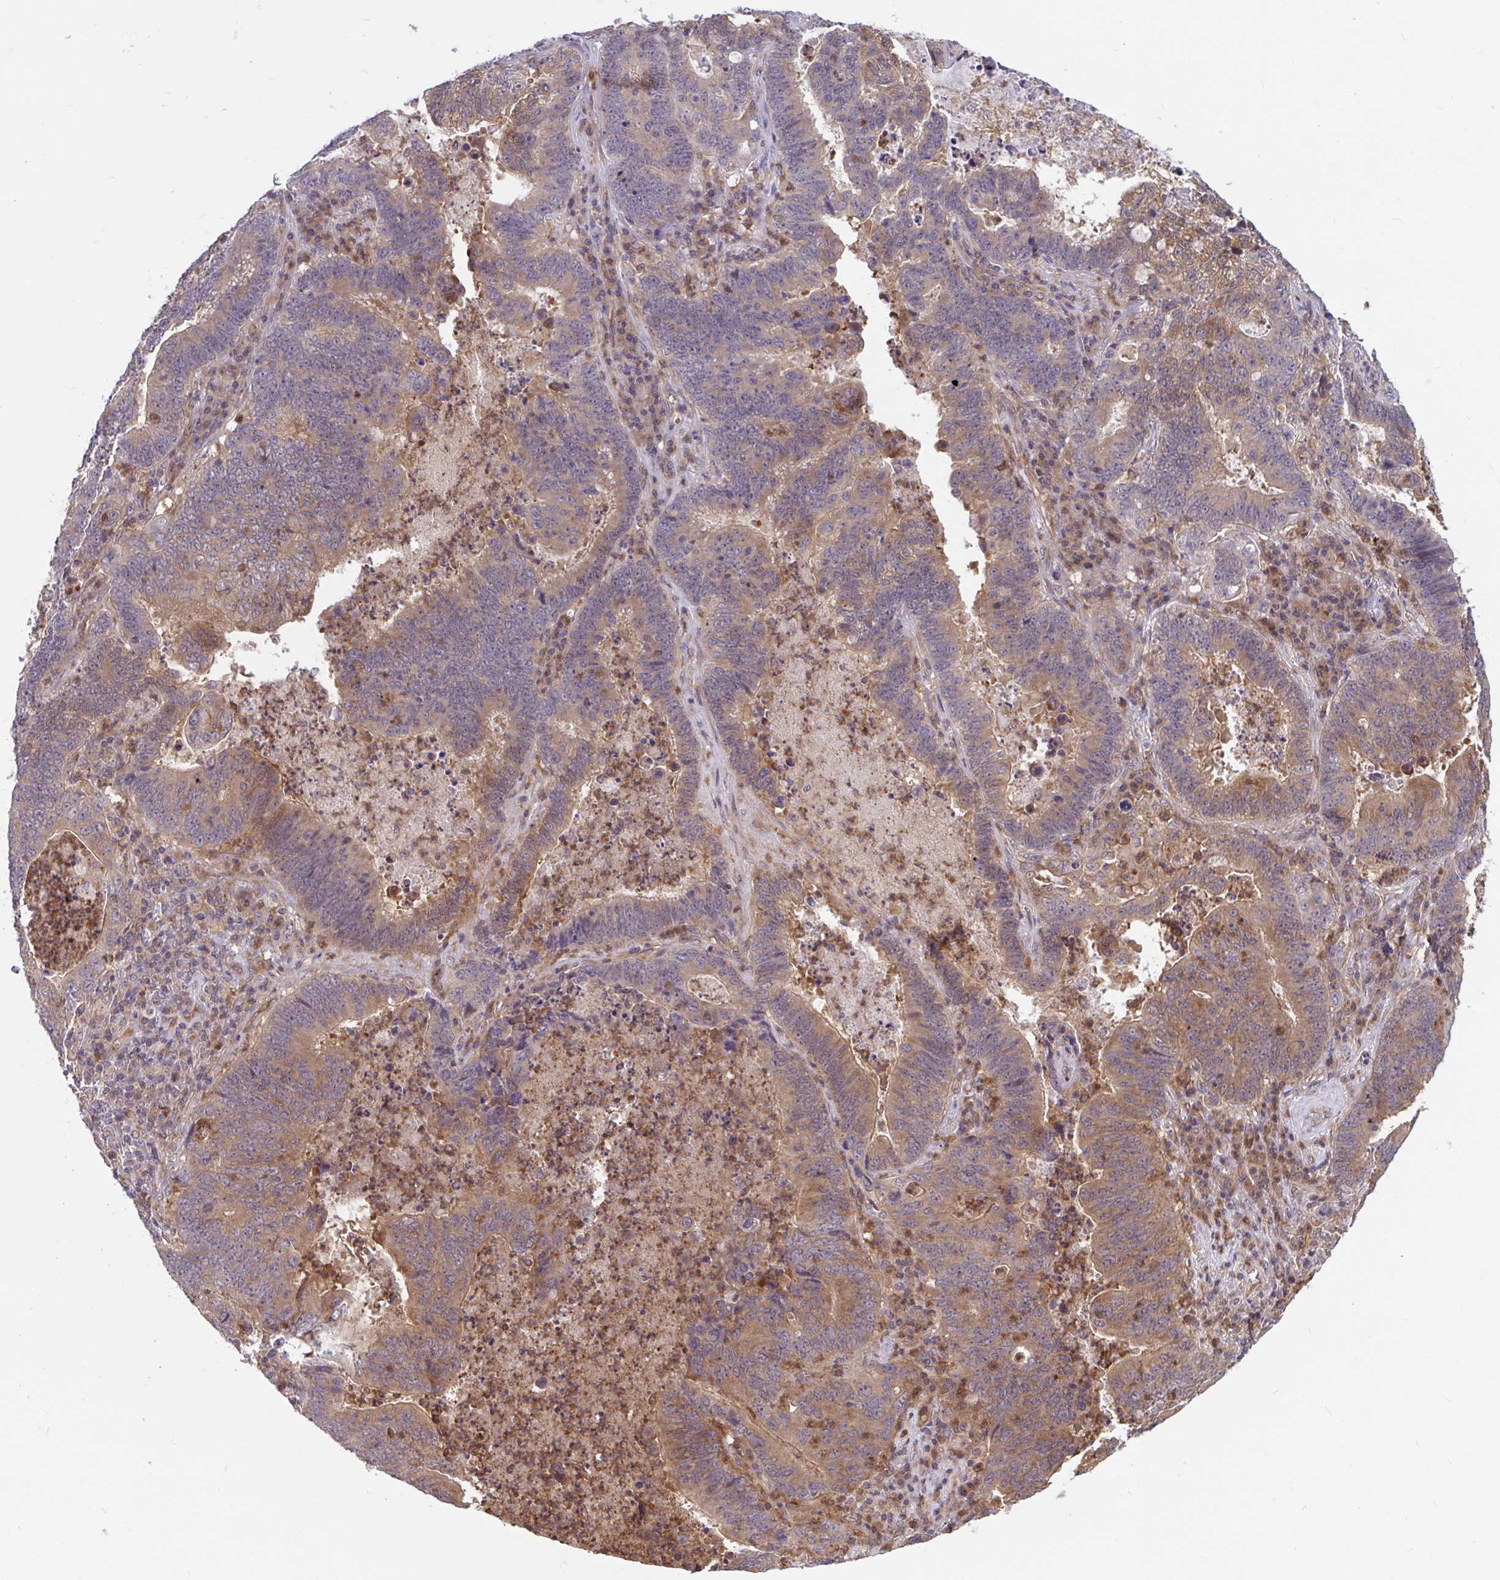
{"staining": {"intensity": "moderate", "quantity": "25%-75%", "location": "cytoplasmic/membranous"}, "tissue": "lung cancer", "cell_type": "Tumor cells", "image_type": "cancer", "snomed": [{"axis": "morphology", "description": "Aneuploidy"}, {"axis": "morphology", "description": "Adenocarcinoma, NOS"}, {"axis": "morphology", "description": "Adenocarcinoma primary or metastatic"}, {"axis": "topography", "description": "Lung"}], "caption": "Protein expression analysis of adenocarcinoma primary or metastatic (lung) exhibits moderate cytoplasmic/membranous expression in about 25%-75% of tumor cells. The protein is stained brown, and the nuclei are stained in blue (DAB (3,3'-diaminobenzidine) IHC with brightfield microscopy, high magnification).", "gene": "LMNTD2", "patient": {"sex": "female", "age": 75}}